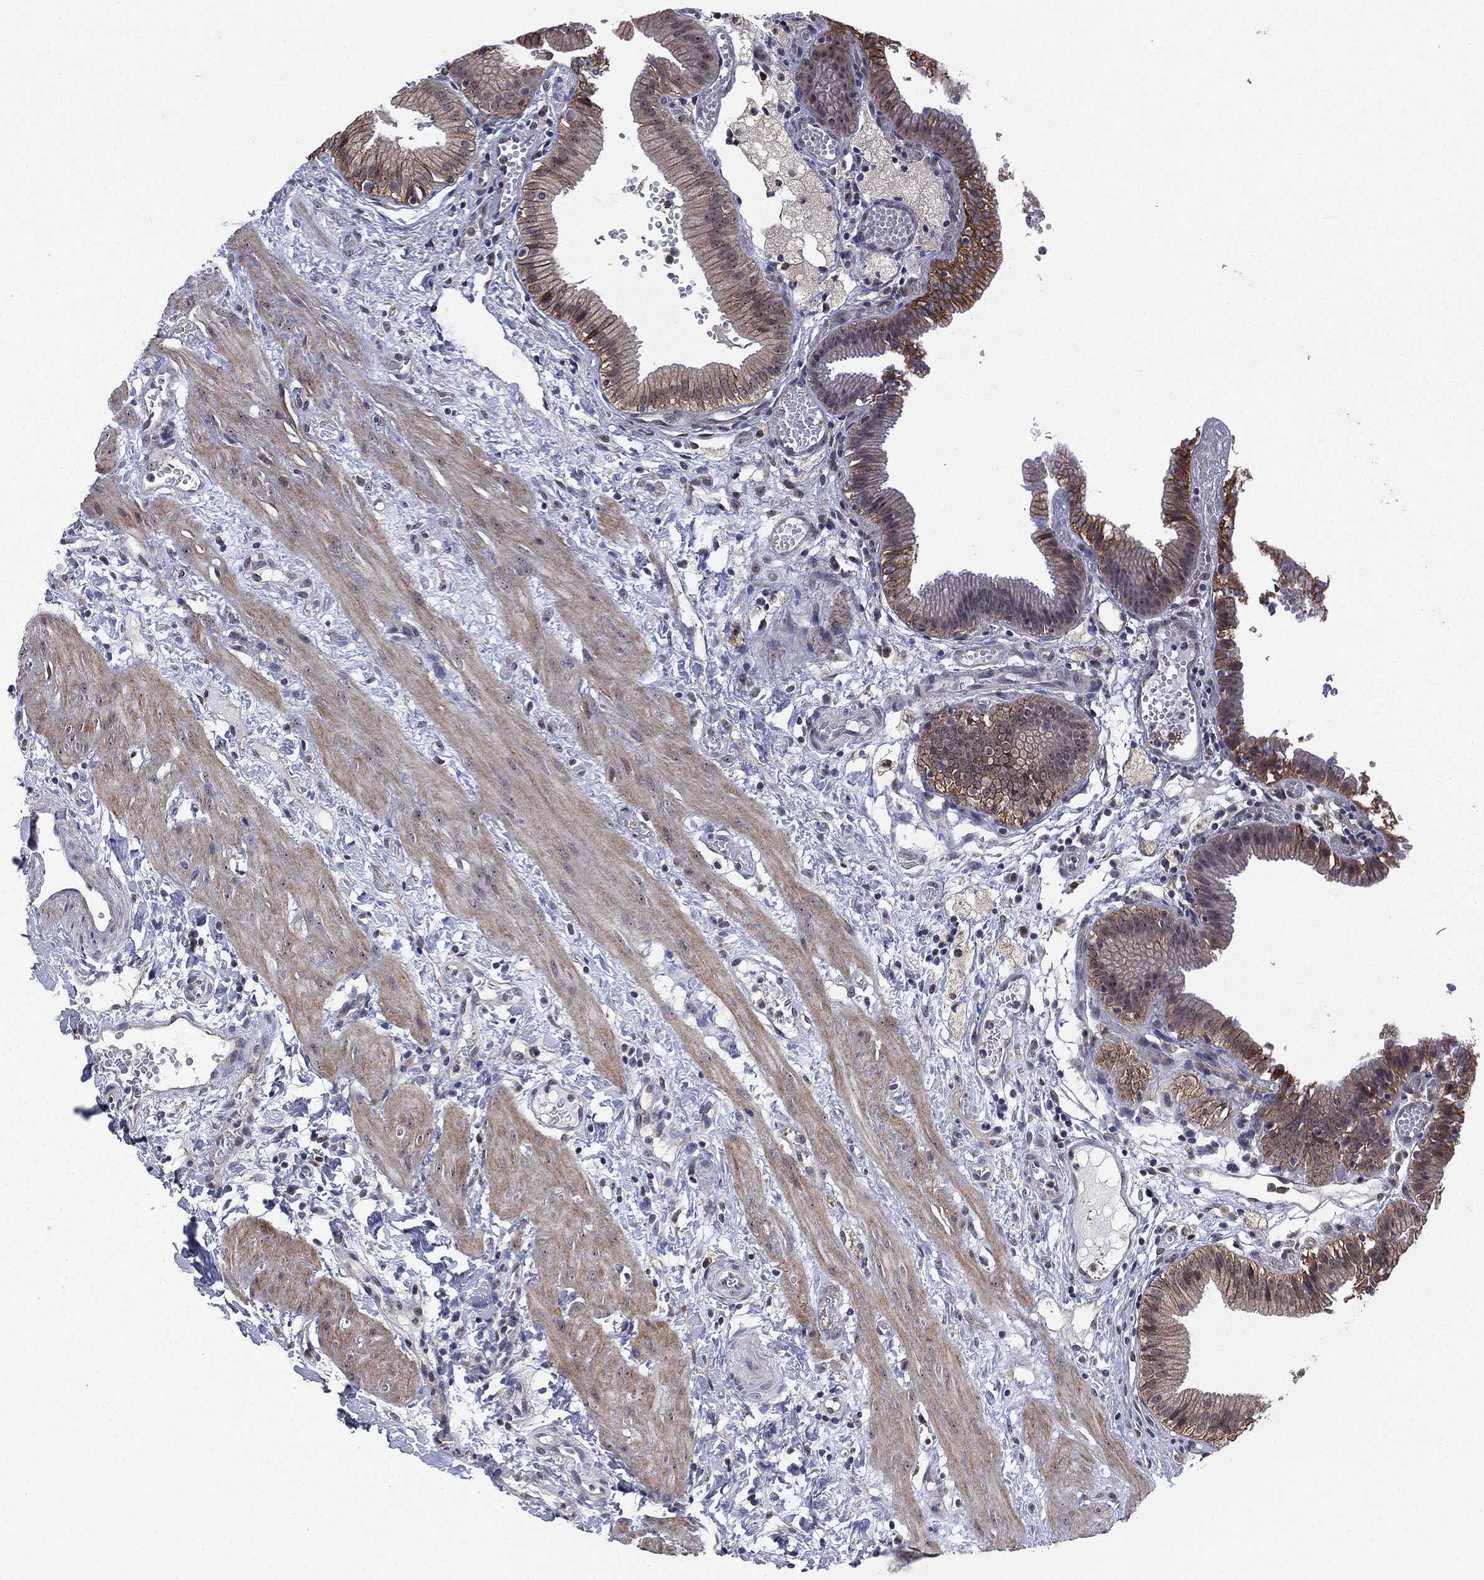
{"staining": {"intensity": "strong", "quantity": "<25%", "location": "cytoplasmic/membranous"}, "tissue": "gallbladder", "cell_type": "Glandular cells", "image_type": "normal", "snomed": [{"axis": "morphology", "description": "Normal tissue, NOS"}, {"axis": "topography", "description": "Gallbladder"}], "caption": "Approximately <25% of glandular cells in unremarkable gallbladder display strong cytoplasmic/membranous protein positivity as visualized by brown immunohistochemical staining.", "gene": "TRMT1L", "patient": {"sex": "female", "age": 24}}